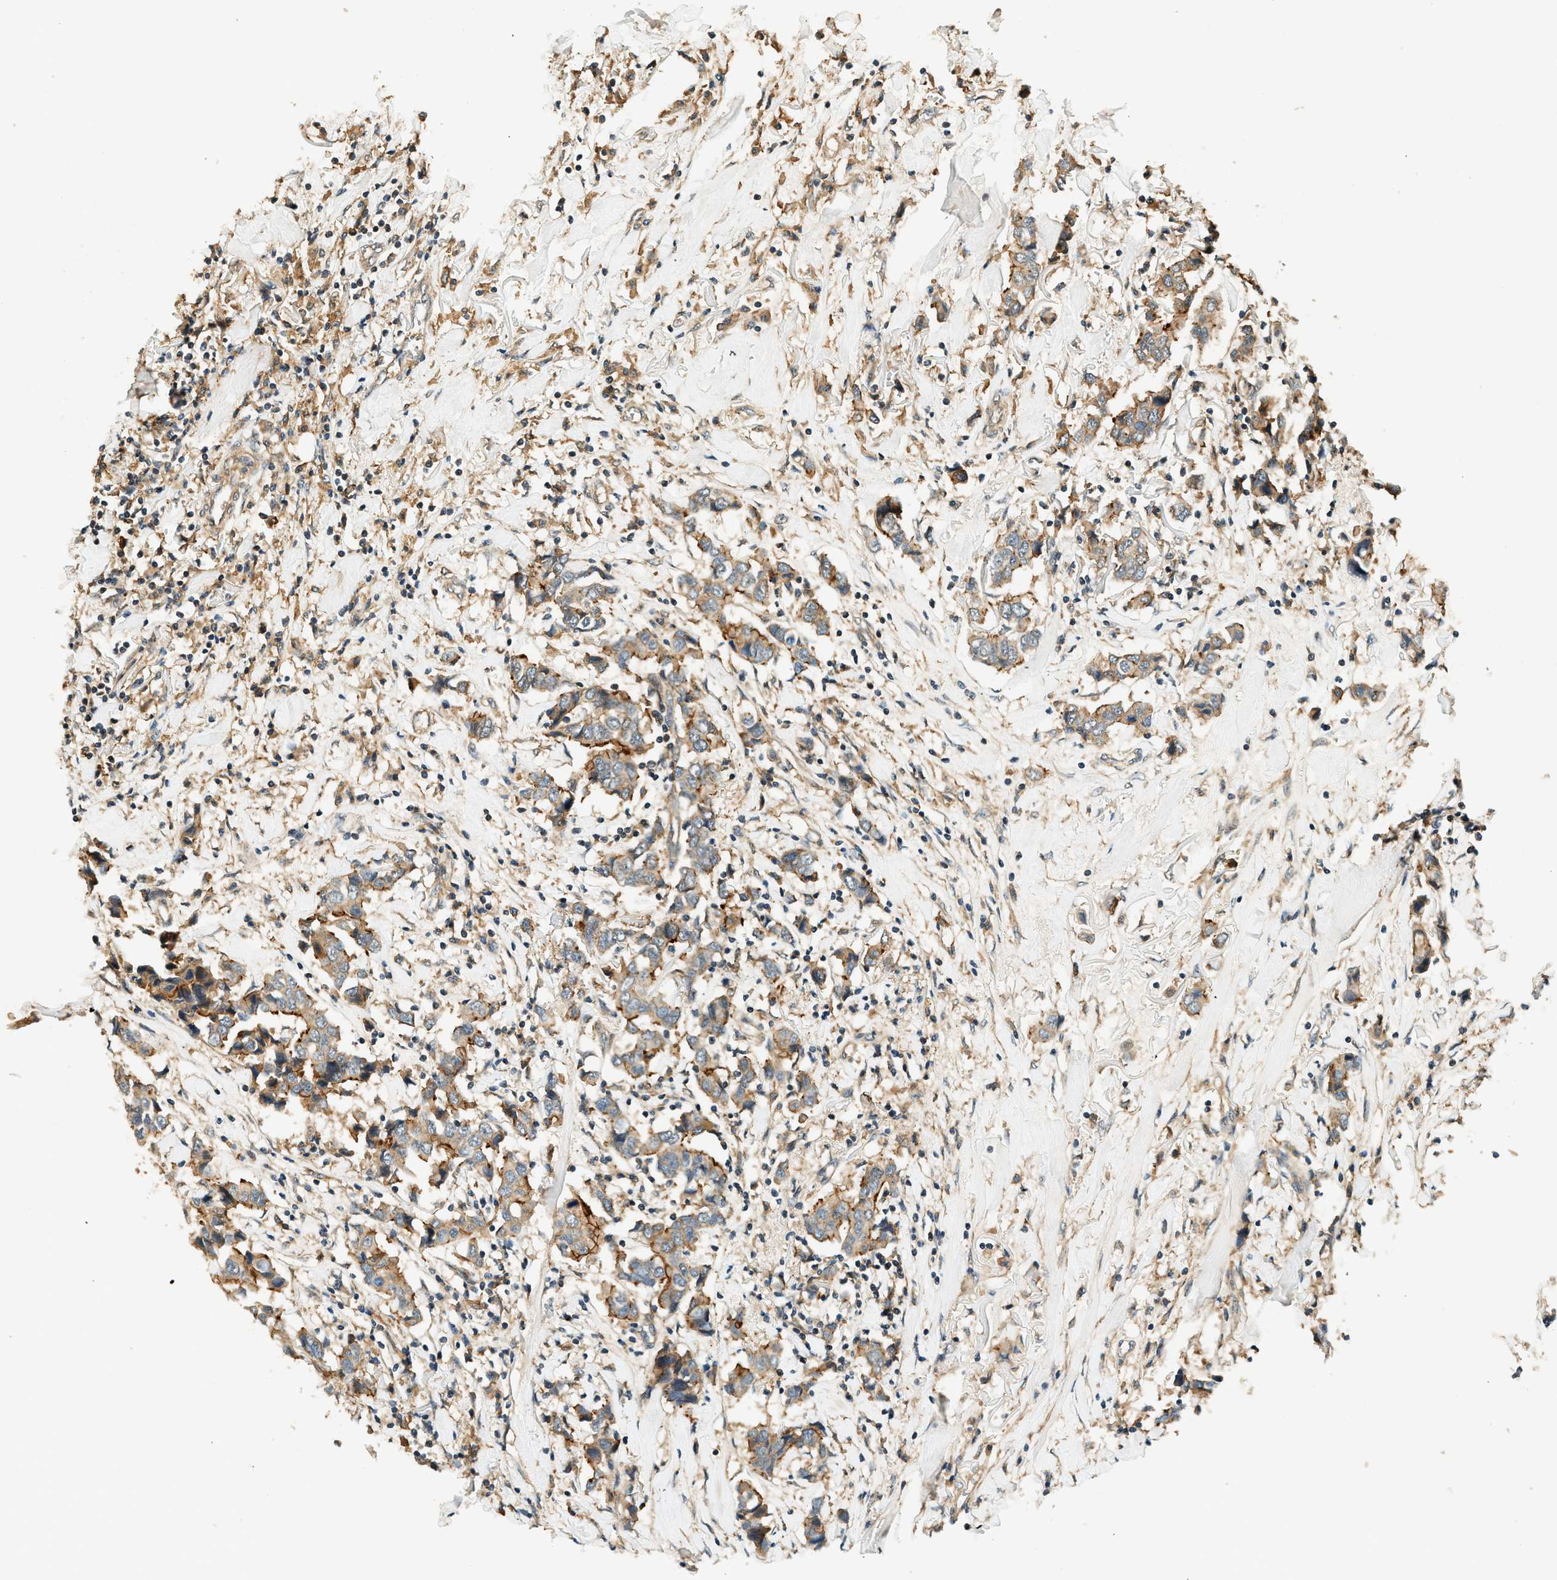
{"staining": {"intensity": "moderate", "quantity": ">75%", "location": "cytoplasmic/membranous"}, "tissue": "breast cancer", "cell_type": "Tumor cells", "image_type": "cancer", "snomed": [{"axis": "morphology", "description": "Duct carcinoma"}, {"axis": "topography", "description": "Breast"}], "caption": "Immunohistochemistry image of neoplastic tissue: human infiltrating ductal carcinoma (breast) stained using immunohistochemistry exhibits medium levels of moderate protein expression localized specifically in the cytoplasmic/membranous of tumor cells, appearing as a cytoplasmic/membranous brown color.", "gene": "ARHGEF11", "patient": {"sex": "female", "age": 80}}